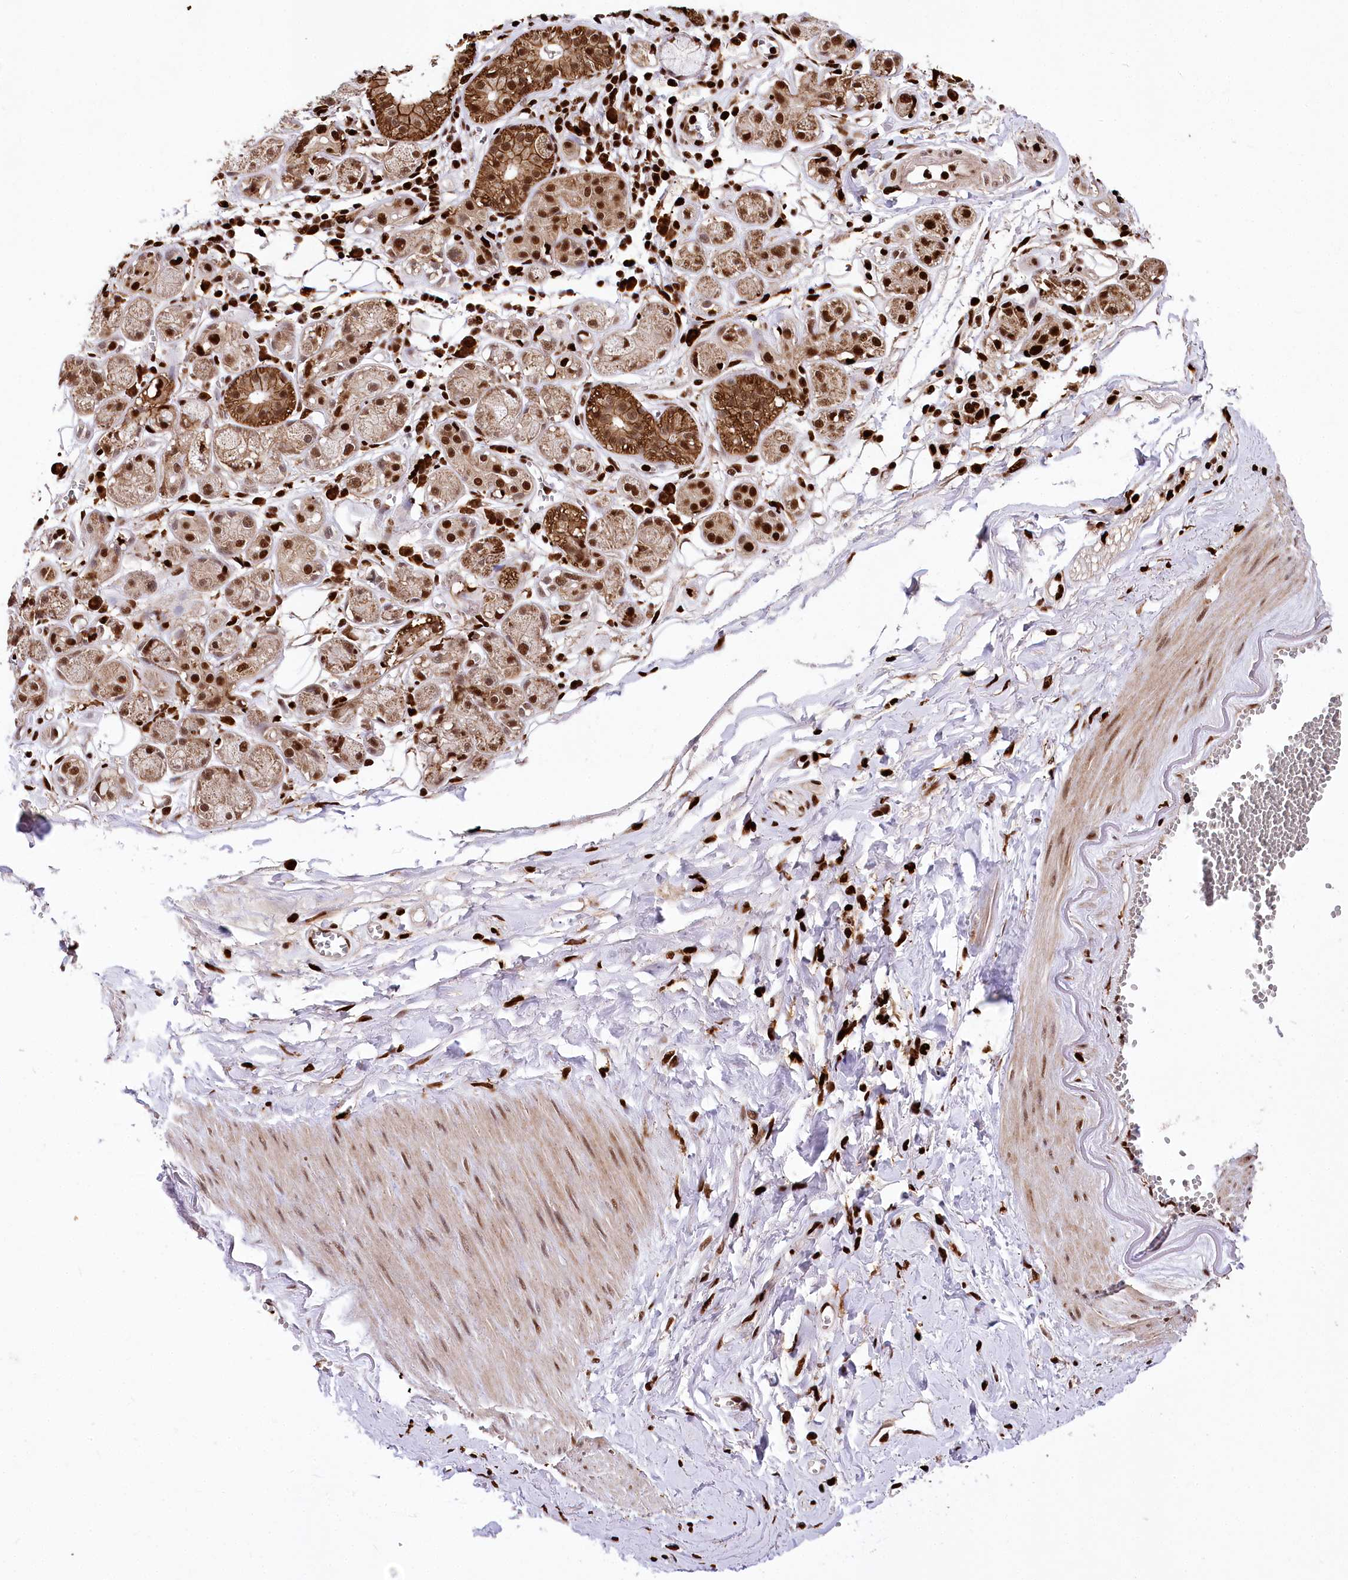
{"staining": {"intensity": "strong", "quantity": "25%-75%", "location": "nuclear"}, "tissue": "soft tissue", "cell_type": "Chondrocytes", "image_type": "normal", "snomed": [{"axis": "morphology", "description": "Normal tissue, NOS"}, {"axis": "morphology", "description": "Inflammation, NOS"}, {"axis": "topography", "description": "Salivary gland"}, {"axis": "topography", "description": "Peripheral nerve tissue"}], "caption": "Chondrocytes show high levels of strong nuclear expression in about 25%-75% of cells in unremarkable soft tissue. (DAB IHC with brightfield microscopy, high magnification).", "gene": "FIGN", "patient": {"sex": "female", "age": 75}}